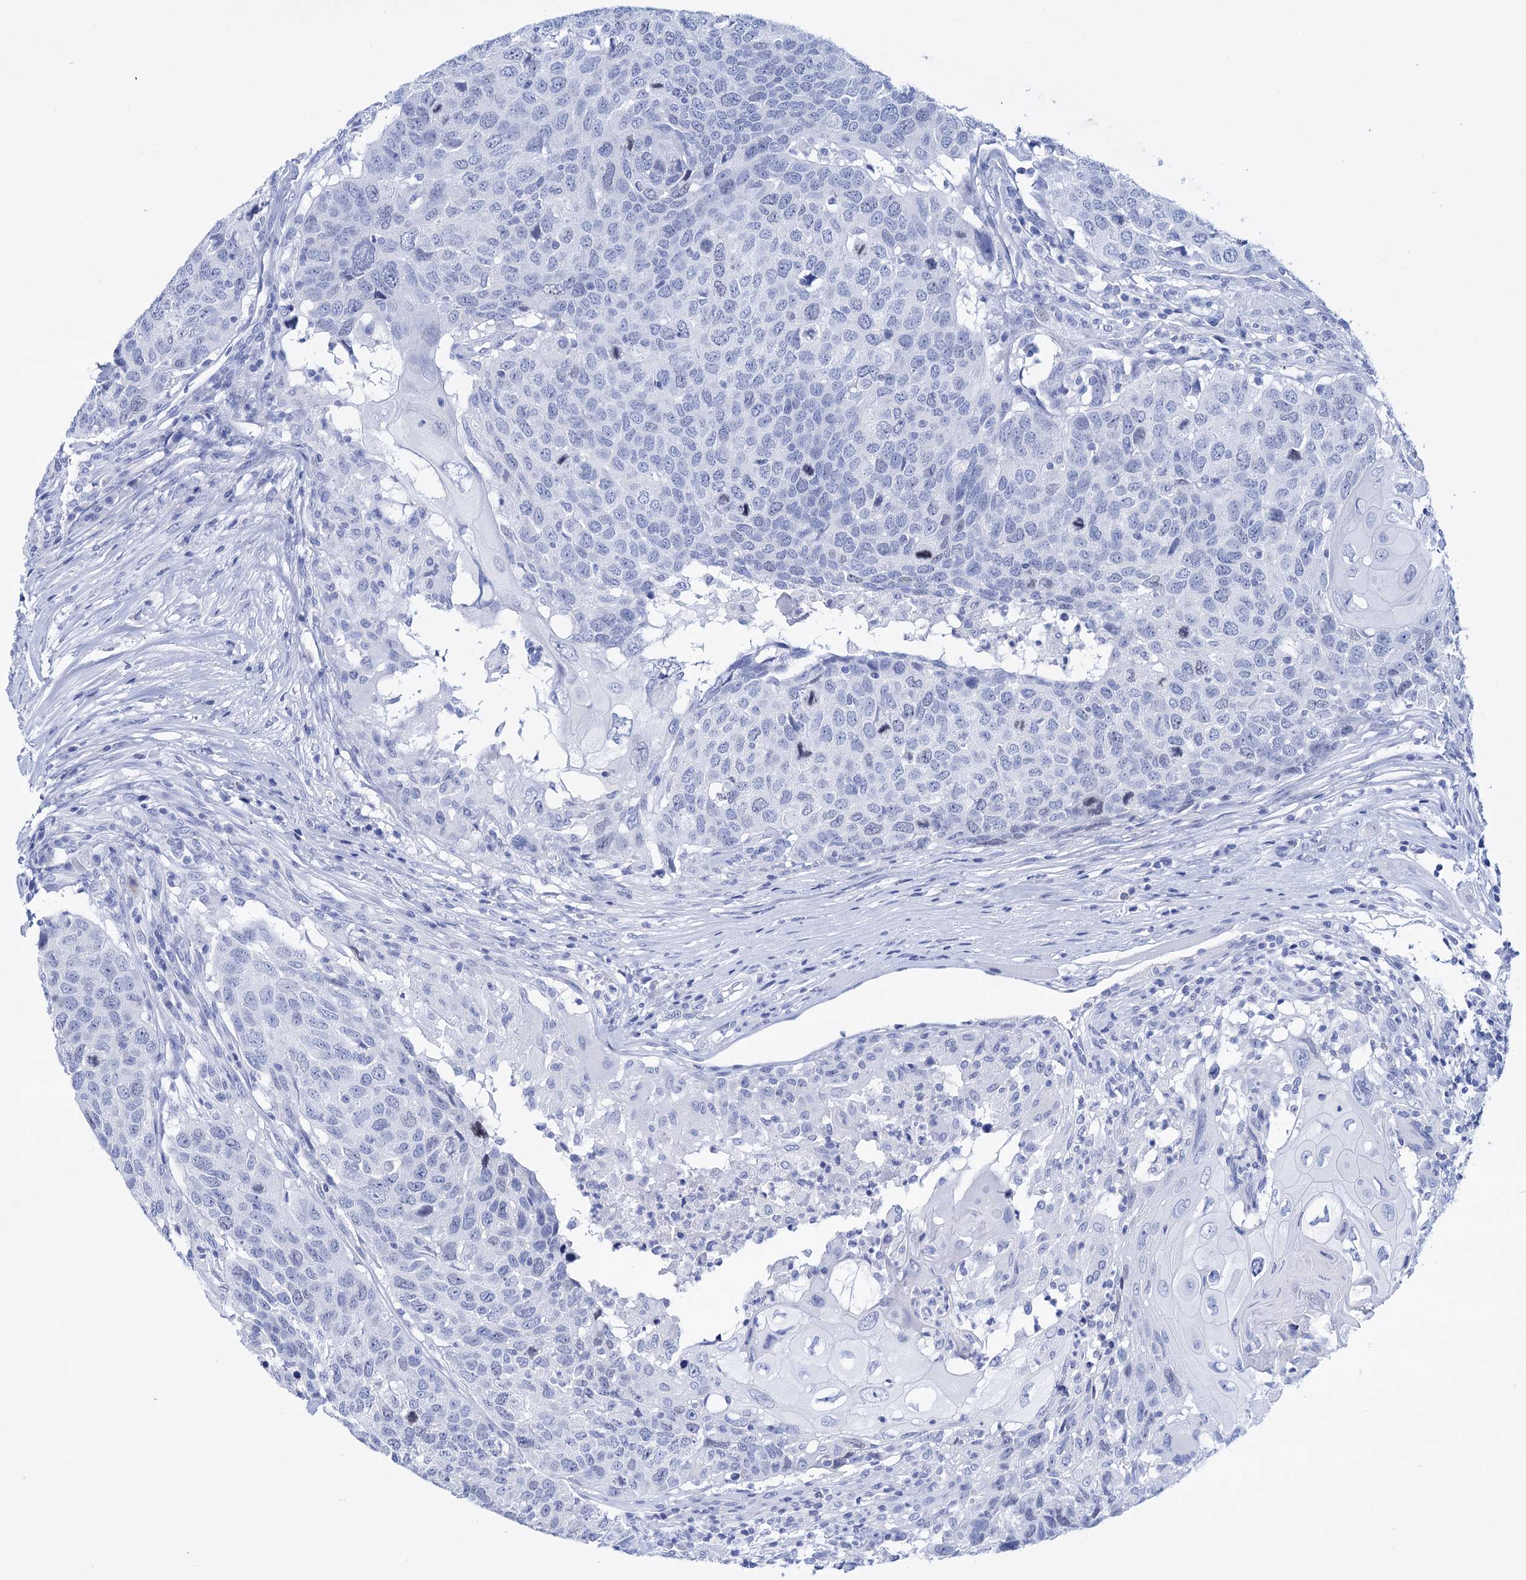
{"staining": {"intensity": "negative", "quantity": "none", "location": "none"}, "tissue": "head and neck cancer", "cell_type": "Tumor cells", "image_type": "cancer", "snomed": [{"axis": "morphology", "description": "Squamous cell carcinoma, NOS"}, {"axis": "topography", "description": "Head-Neck"}], "caption": "Immunohistochemical staining of squamous cell carcinoma (head and neck) displays no significant staining in tumor cells. The staining was performed using DAB (3,3'-diaminobenzidine) to visualize the protein expression in brown, while the nuclei were stained in blue with hematoxylin (Magnification: 20x).", "gene": "FBXW12", "patient": {"sex": "male", "age": 66}}